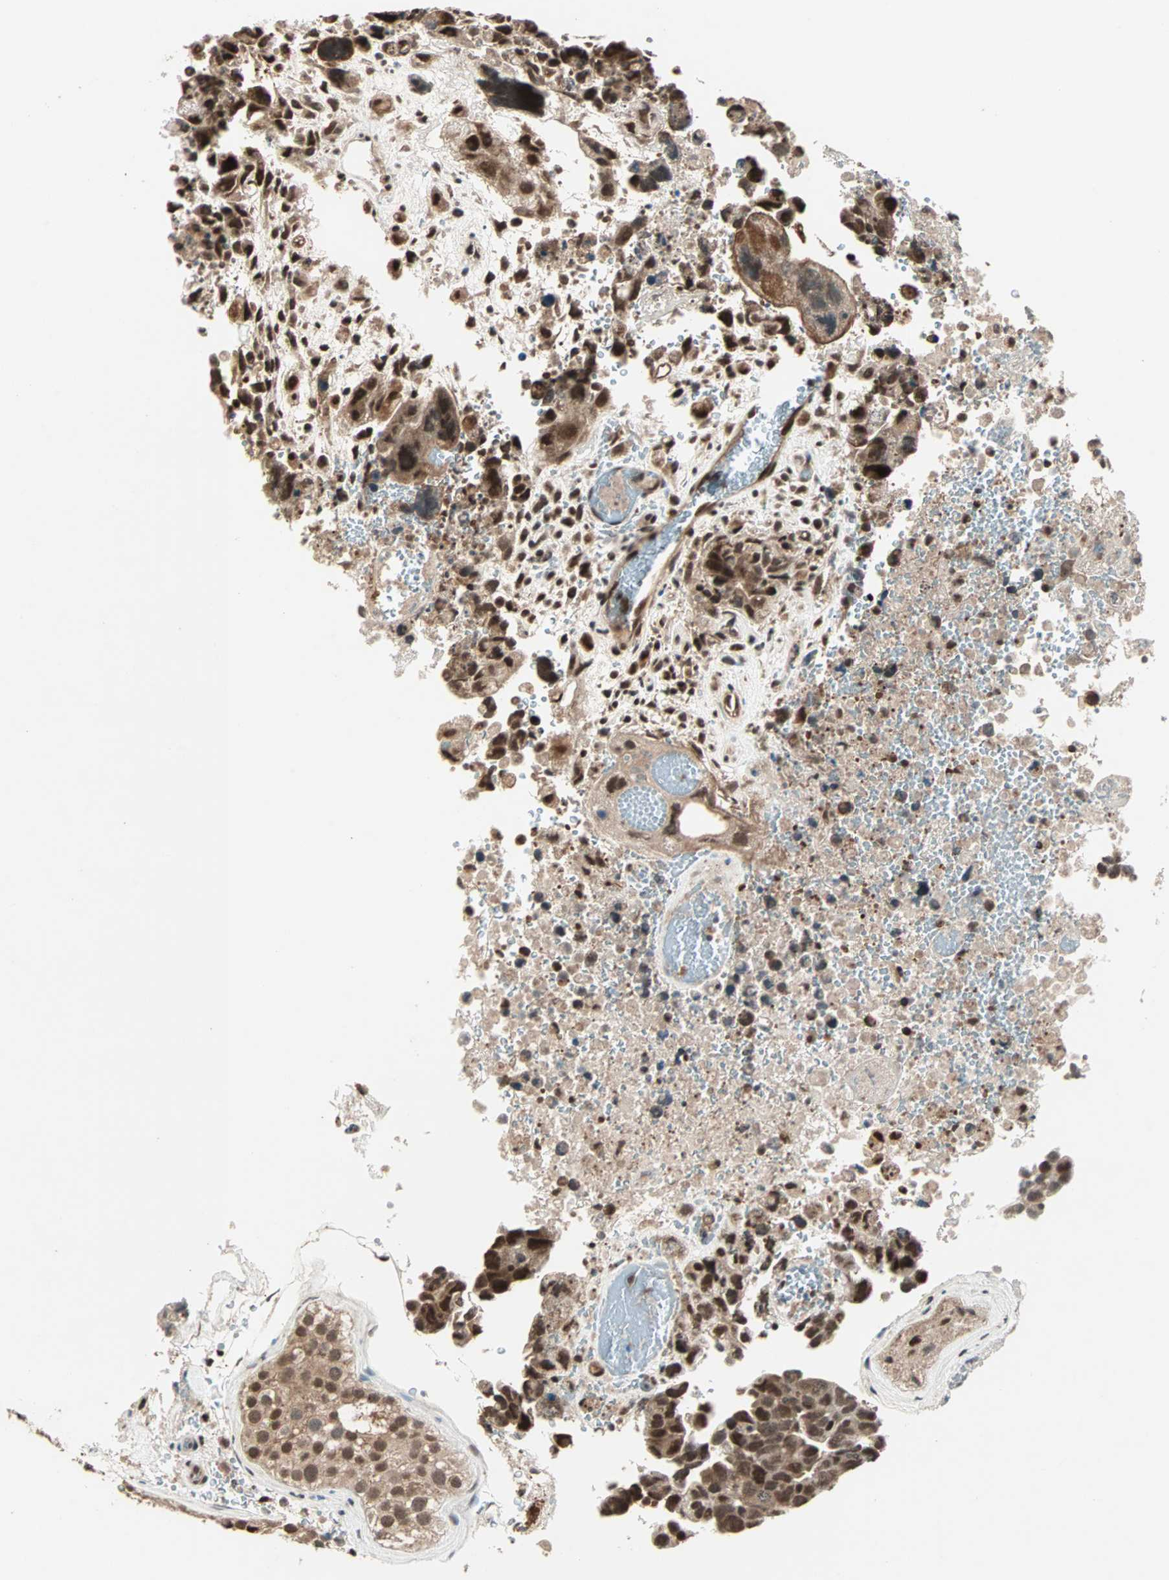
{"staining": {"intensity": "strong", "quantity": ">75%", "location": "nuclear"}, "tissue": "testis cancer", "cell_type": "Tumor cells", "image_type": "cancer", "snomed": [{"axis": "morphology", "description": "Carcinoma, Embryonal, NOS"}, {"axis": "topography", "description": "Testis"}], "caption": "IHC of testis cancer (embryonal carcinoma) displays high levels of strong nuclear positivity in about >75% of tumor cells. (DAB IHC, brown staining for protein, blue staining for nuclei).", "gene": "ZNF701", "patient": {"sex": "male", "age": 28}}